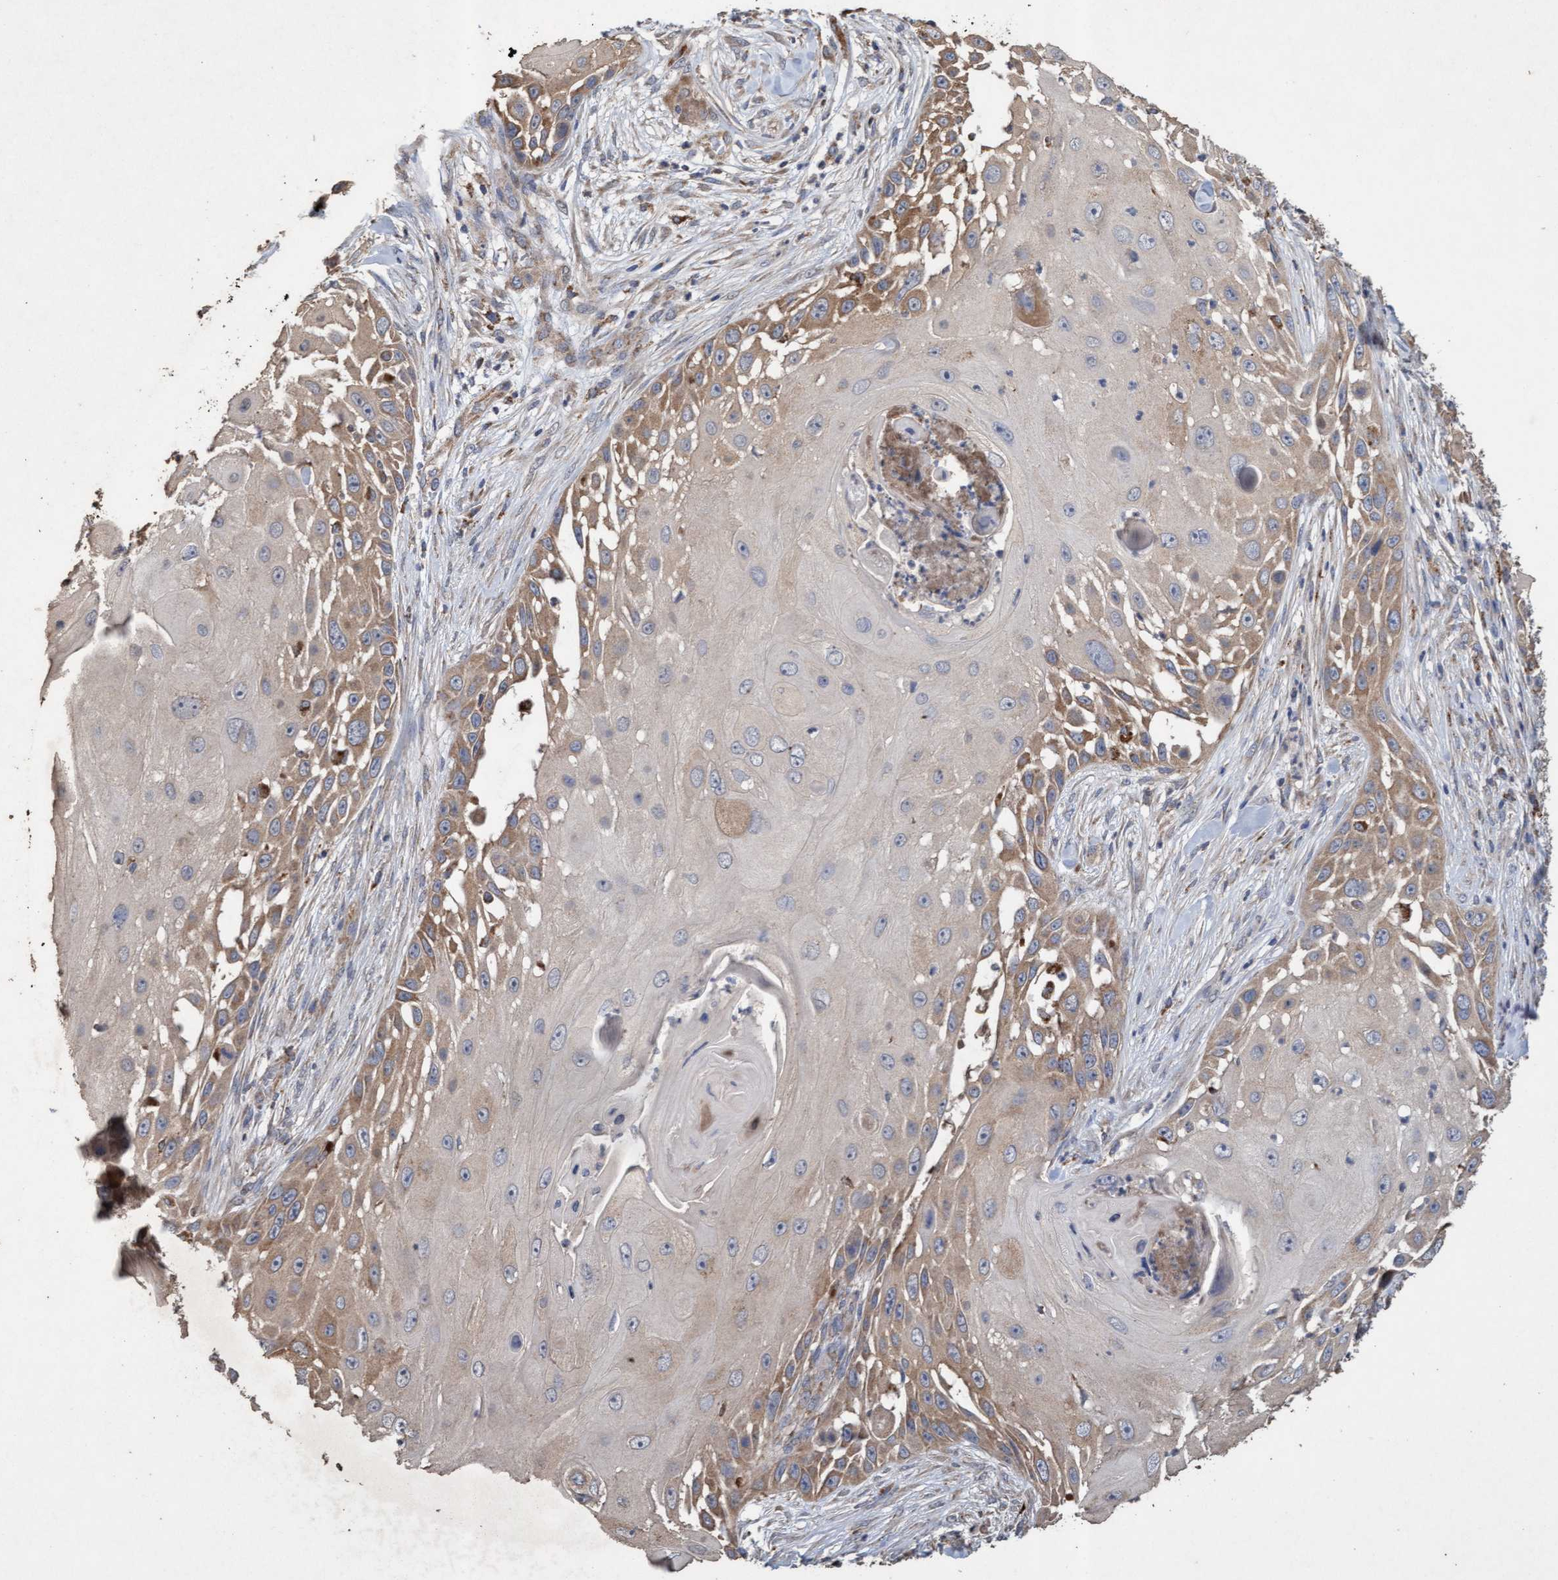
{"staining": {"intensity": "weak", "quantity": "25%-75%", "location": "cytoplasmic/membranous"}, "tissue": "skin cancer", "cell_type": "Tumor cells", "image_type": "cancer", "snomed": [{"axis": "morphology", "description": "Squamous cell carcinoma, NOS"}, {"axis": "topography", "description": "Skin"}], "caption": "Immunohistochemistry (IHC) photomicrograph of squamous cell carcinoma (skin) stained for a protein (brown), which reveals low levels of weak cytoplasmic/membranous staining in about 25%-75% of tumor cells.", "gene": "ATPAF2", "patient": {"sex": "female", "age": 44}}